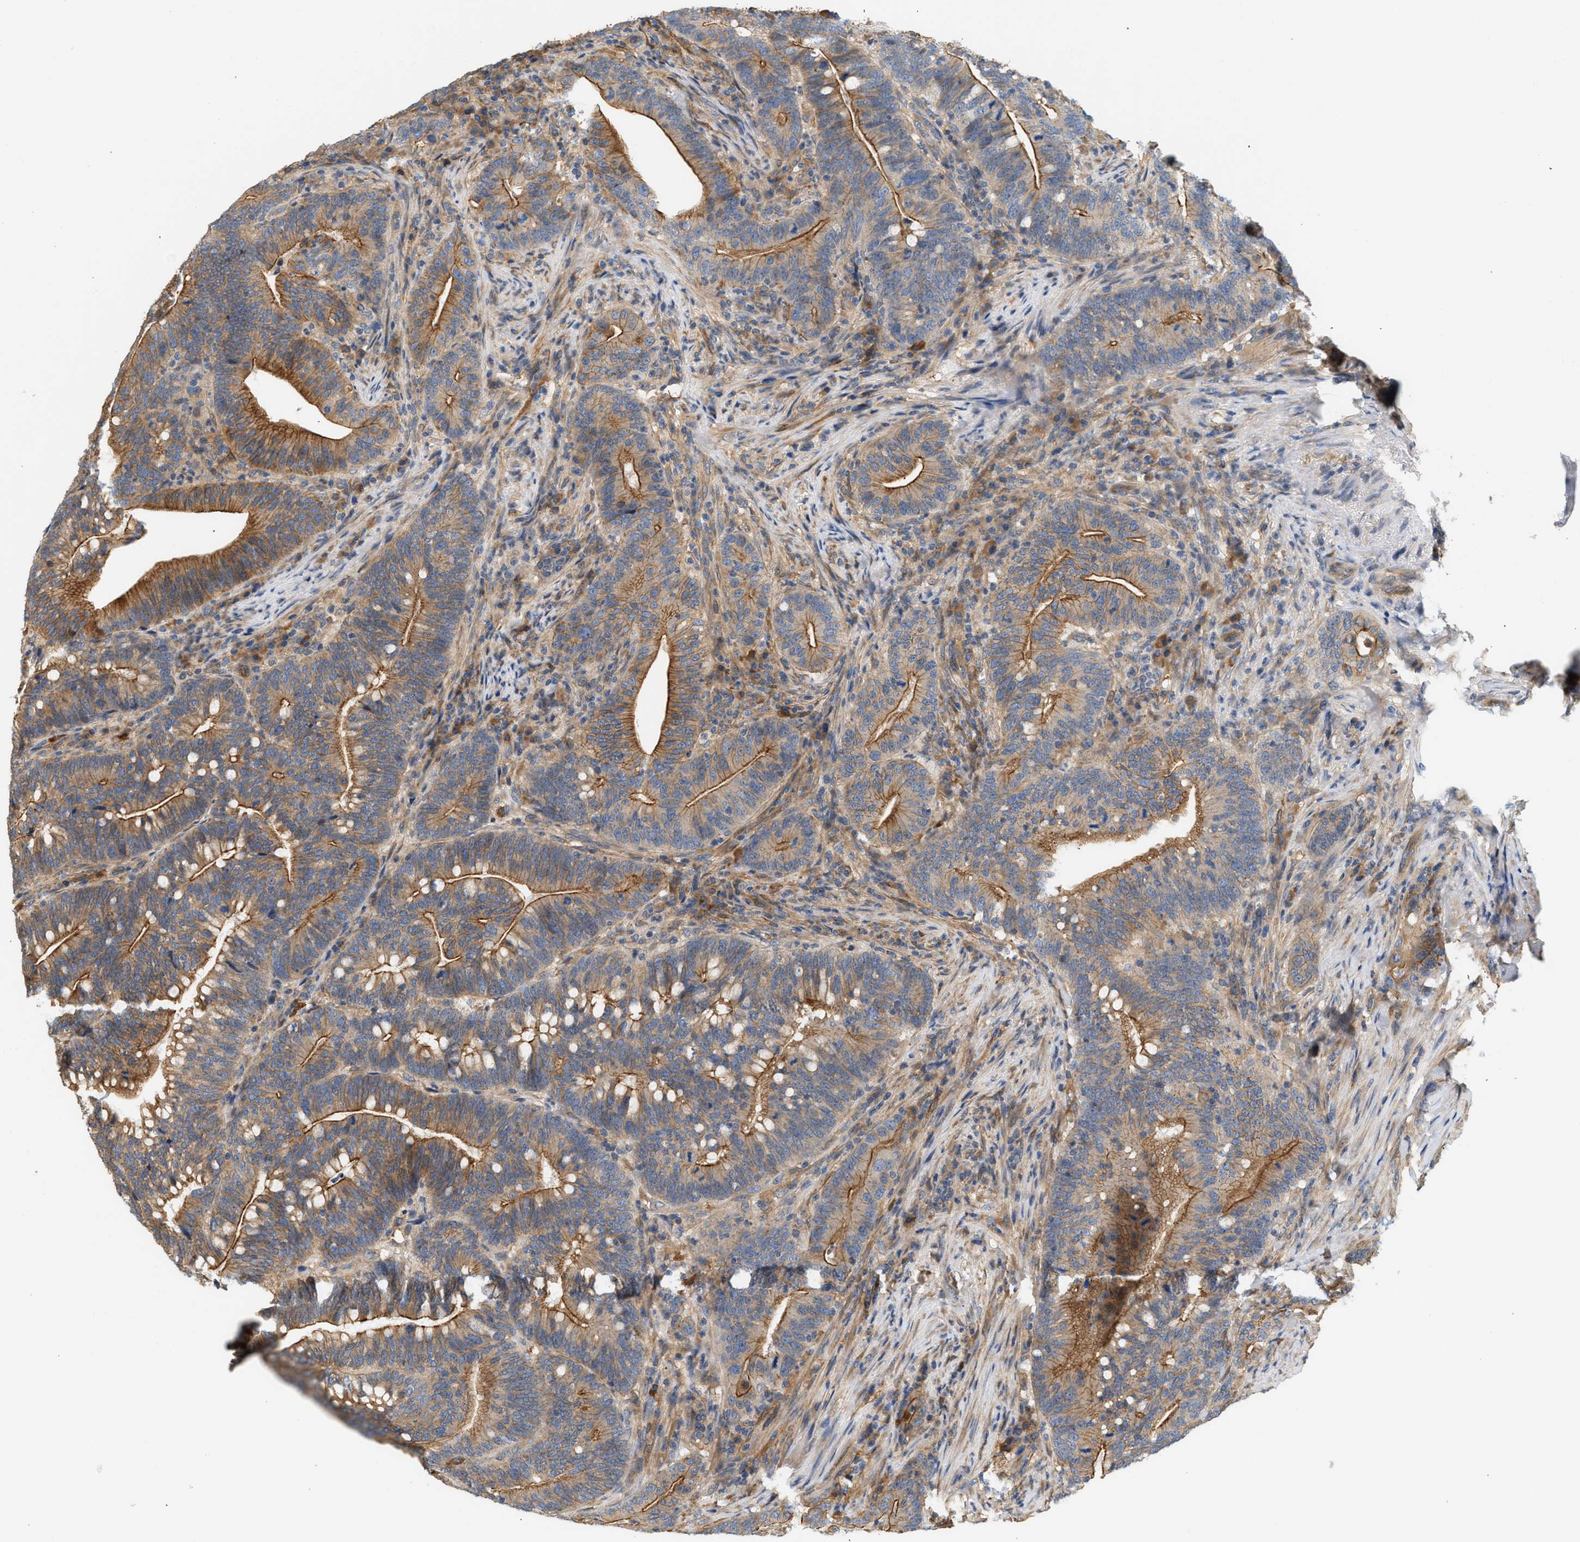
{"staining": {"intensity": "moderate", "quantity": ">75%", "location": "cytoplasmic/membranous"}, "tissue": "colorectal cancer", "cell_type": "Tumor cells", "image_type": "cancer", "snomed": [{"axis": "morphology", "description": "Normal tissue, NOS"}, {"axis": "morphology", "description": "Adenocarcinoma, NOS"}, {"axis": "topography", "description": "Colon"}], "caption": "Human colorectal cancer stained for a protein (brown) exhibits moderate cytoplasmic/membranous positive expression in about >75% of tumor cells.", "gene": "CTXN1", "patient": {"sex": "female", "age": 66}}